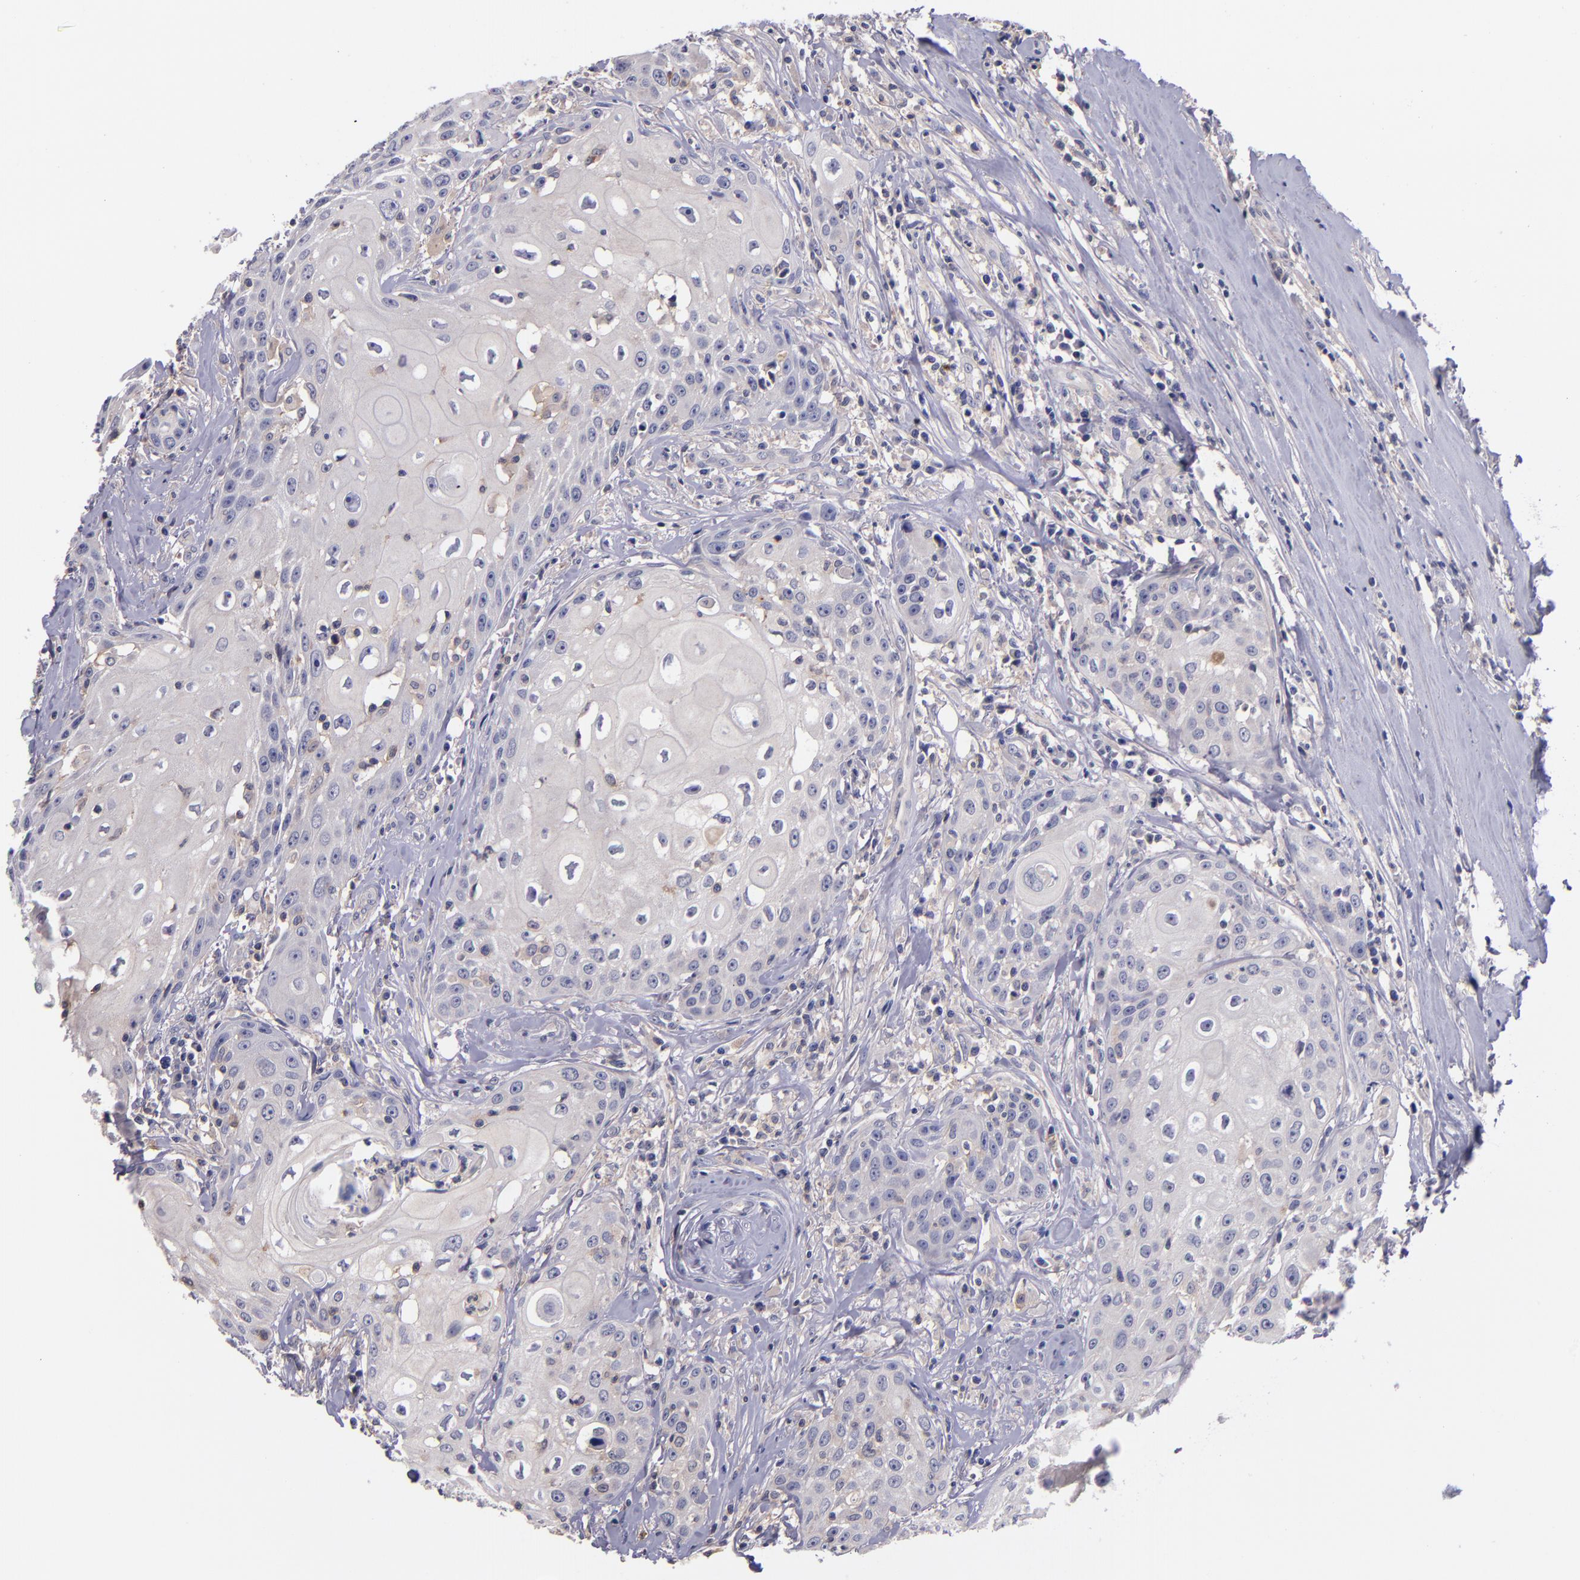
{"staining": {"intensity": "negative", "quantity": "none", "location": "none"}, "tissue": "head and neck cancer", "cell_type": "Tumor cells", "image_type": "cancer", "snomed": [{"axis": "morphology", "description": "Squamous cell carcinoma, NOS"}, {"axis": "topography", "description": "Oral tissue"}, {"axis": "topography", "description": "Head-Neck"}], "caption": "Immunohistochemistry (IHC) histopathology image of neoplastic tissue: human head and neck cancer stained with DAB demonstrates no significant protein positivity in tumor cells.", "gene": "RBP4", "patient": {"sex": "female", "age": 82}}